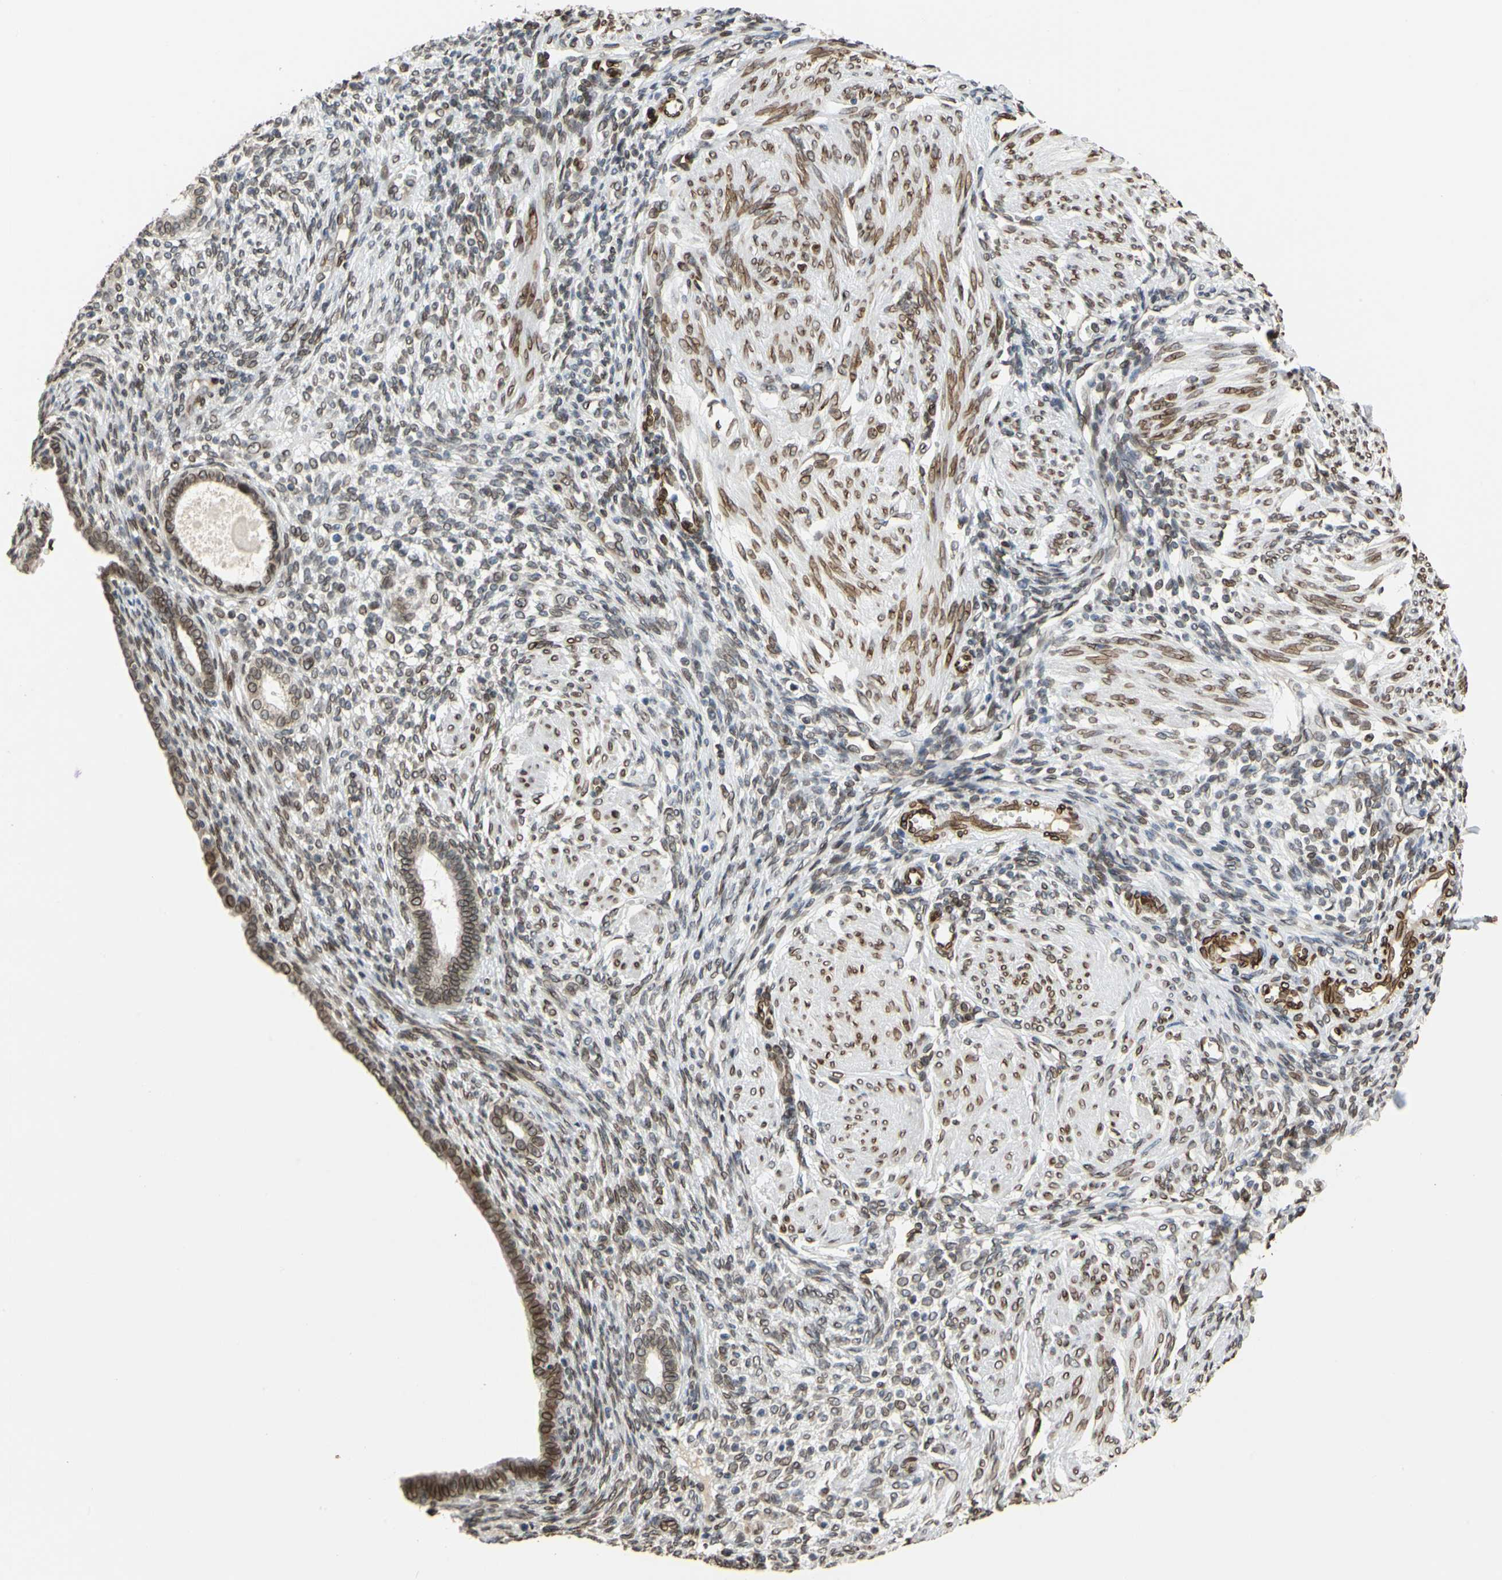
{"staining": {"intensity": "strong", "quantity": ">75%", "location": "cytoplasmic/membranous,nuclear"}, "tissue": "endometrium", "cell_type": "Cells in endometrial stroma", "image_type": "normal", "snomed": [{"axis": "morphology", "description": "Normal tissue, NOS"}, {"axis": "topography", "description": "Endometrium"}], "caption": "High-power microscopy captured an immunohistochemistry photomicrograph of benign endometrium, revealing strong cytoplasmic/membranous,nuclear expression in approximately >75% of cells in endometrial stroma.", "gene": "SUN1", "patient": {"sex": "female", "age": 72}}